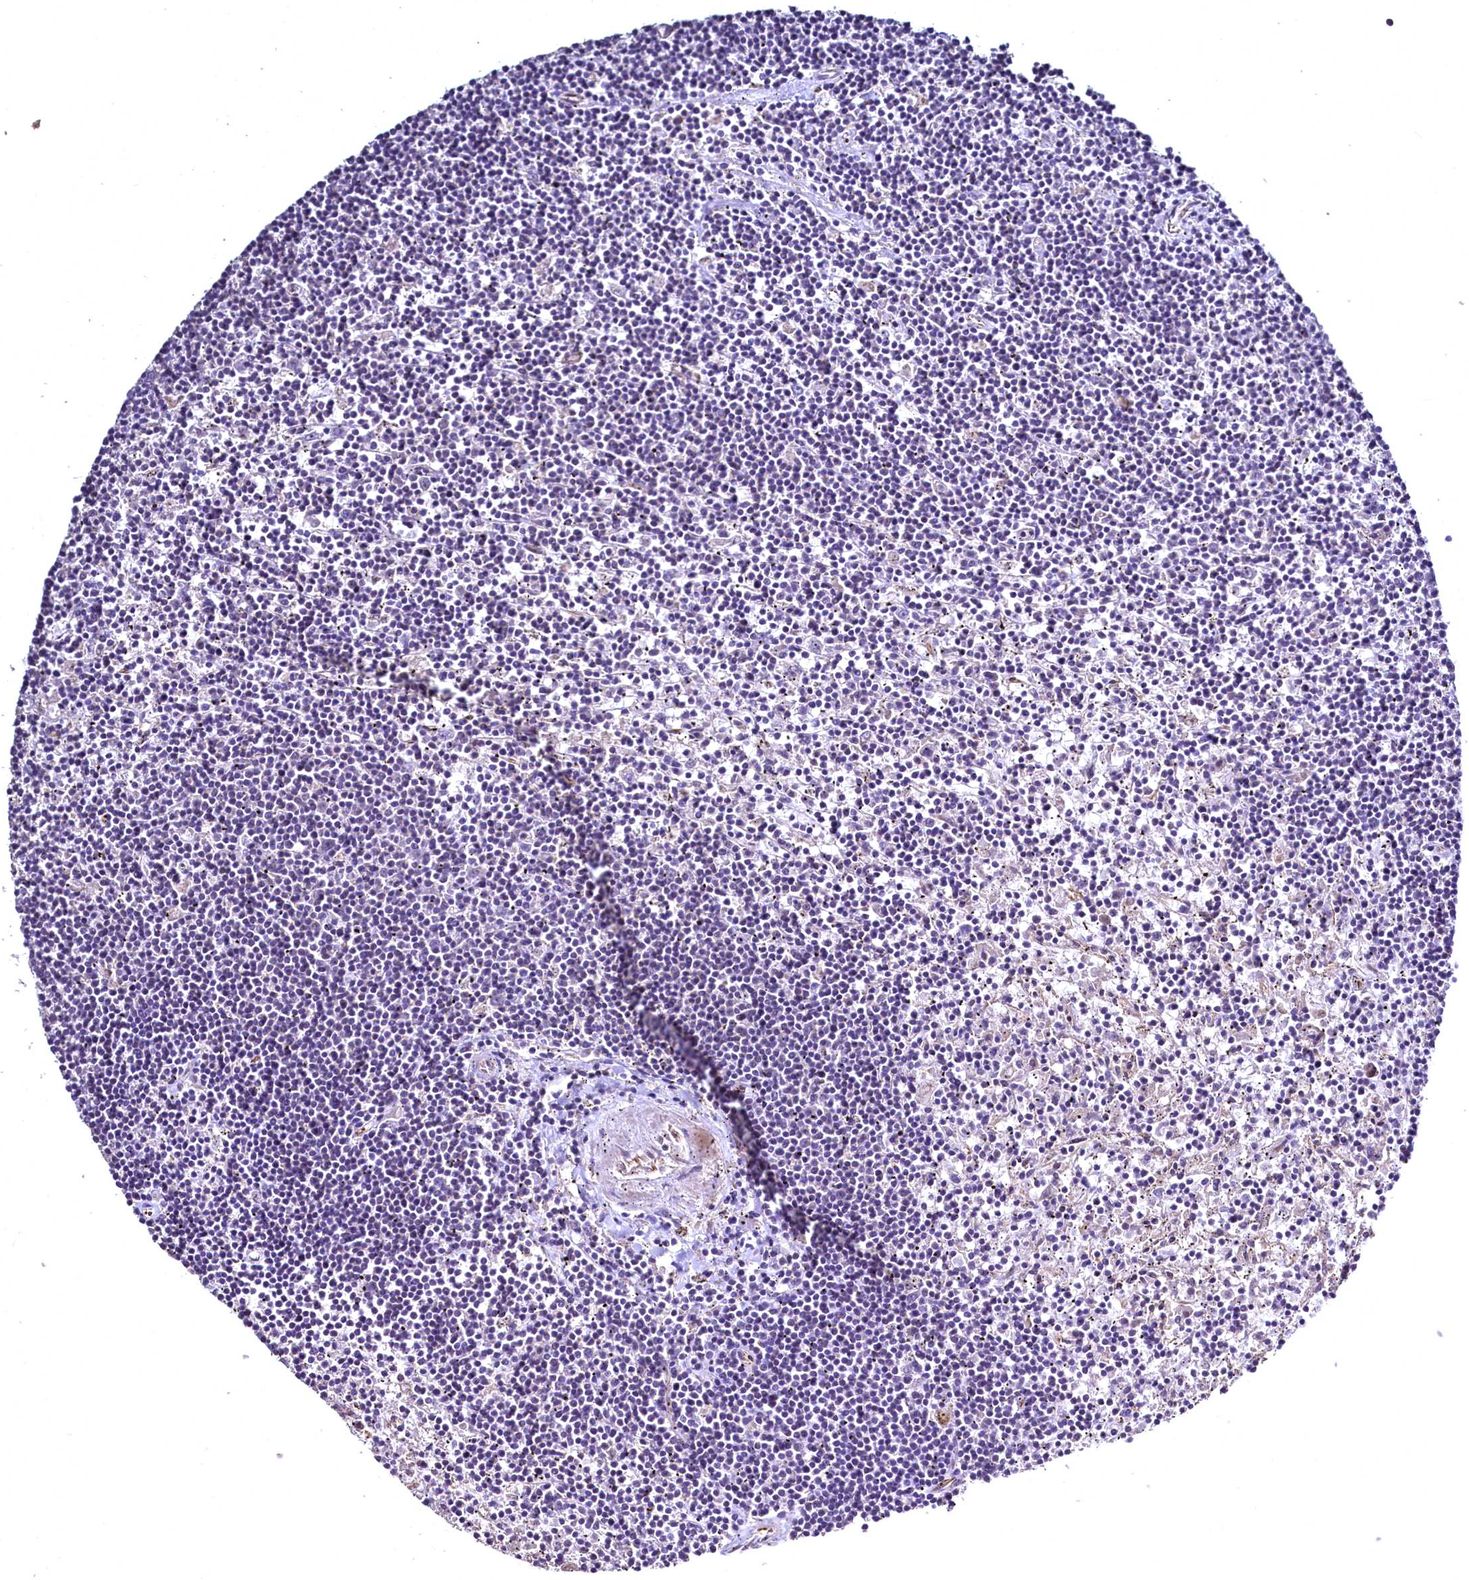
{"staining": {"intensity": "negative", "quantity": "none", "location": "none"}, "tissue": "lymphoma", "cell_type": "Tumor cells", "image_type": "cancer", "snomed": [{"axis": "morphology", "description": "Malignant lymphoma, non-Hodgkin's type, Low grade"}, {"axis": "topography", "description": "Spleen"}], "caption": "High power microscopy photomicrograph of an immunohistochemistry photomicrograph of lymphoma, revealing no significant positivity in tumor cells. (DAB (3,3'-diaminobenzidine) immunohistochemistry (IHC) with hematoxylin counter stain).", "gene": "TBCEL", "patient": {"sex": "male", "age": 76}}